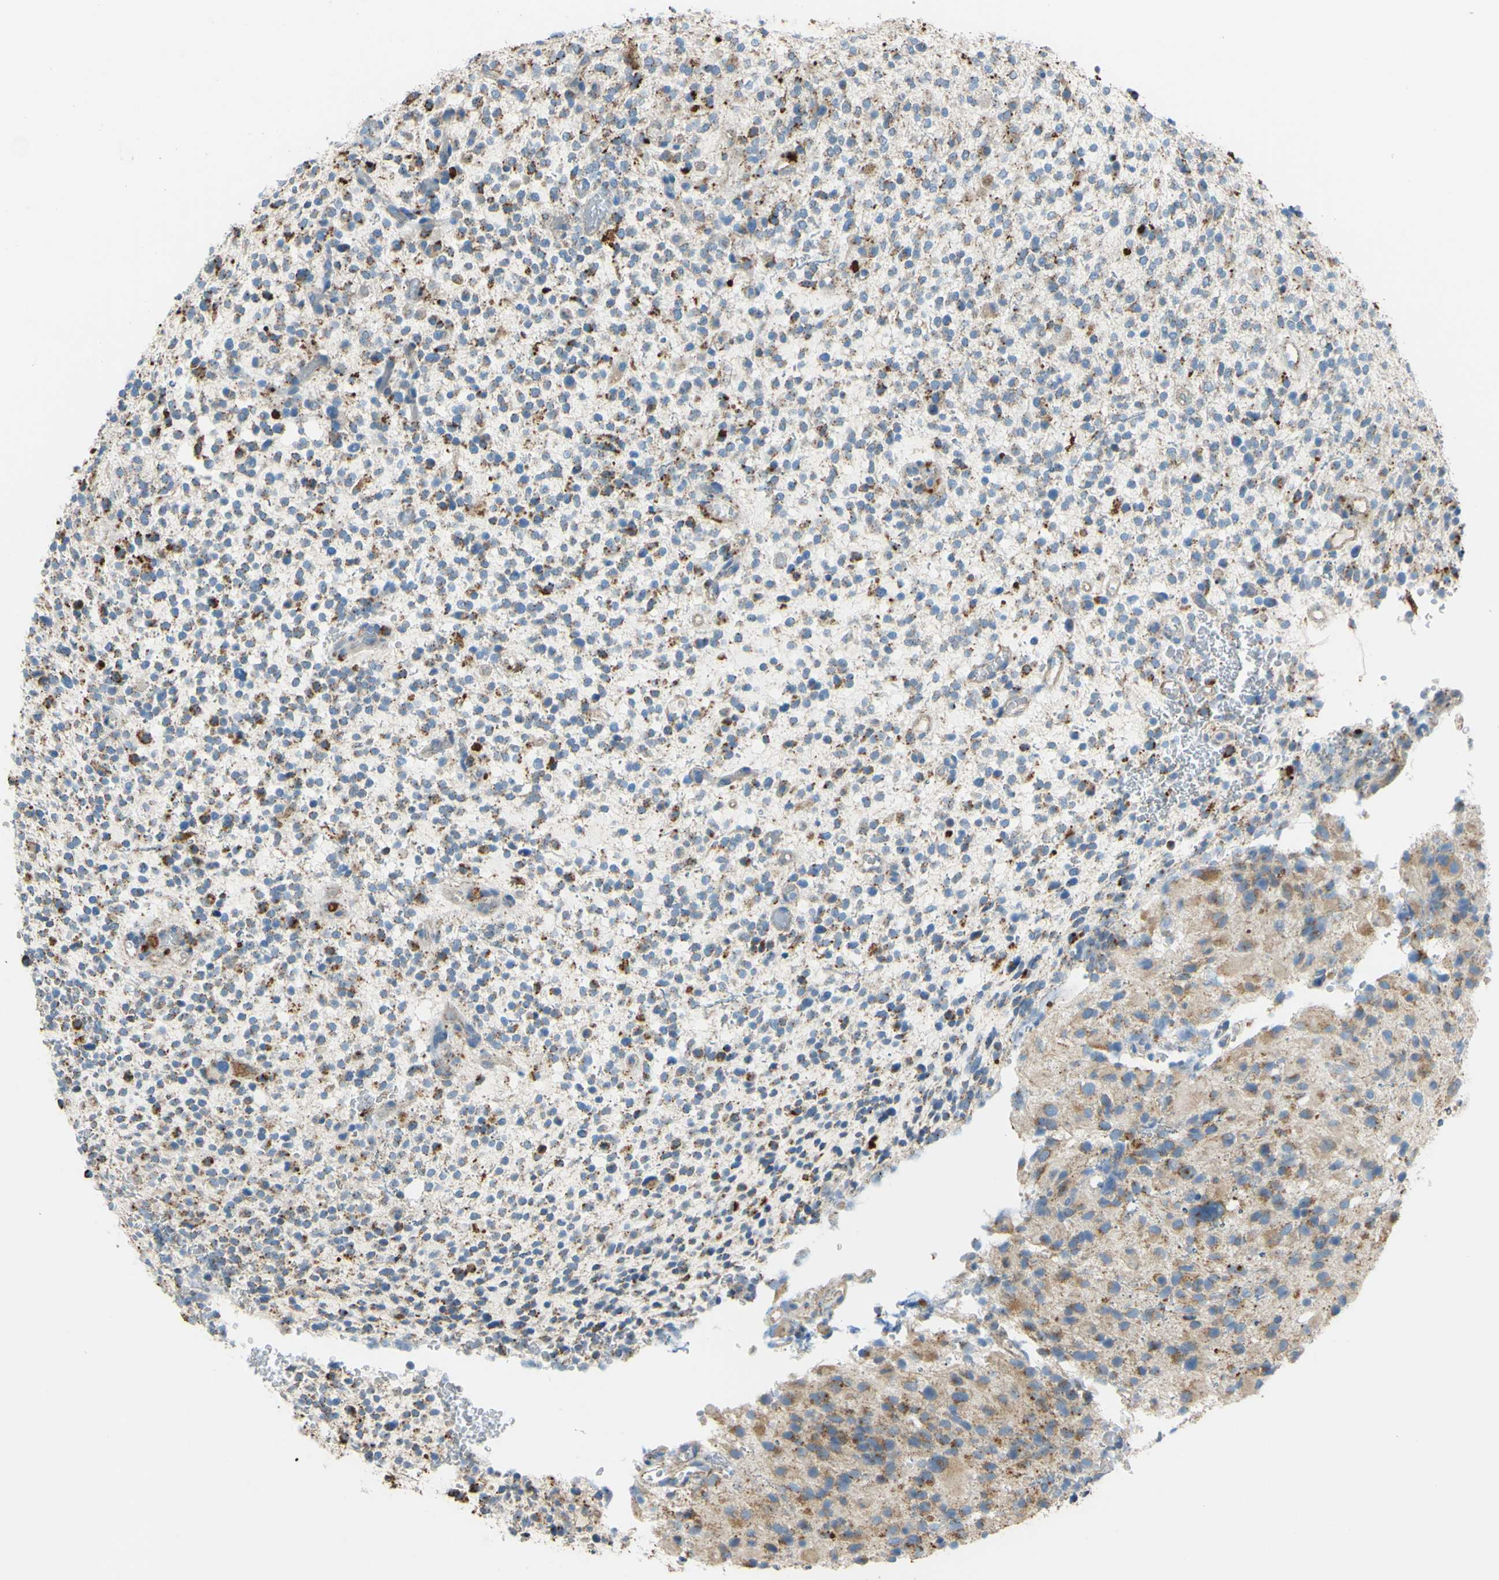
{"staining": {"intensity": "strong", "quantity": ">75%", "location": "cytoplasmic/membranous"}, "tissue": "glioma", "cell_type": "Tumor cells", "image_type": "cancer", "snomed": [{"axis": "morphology", "description": "Glioma, malignant, High grade"}, {"axis": "topography", "description": "Brain"}], "caption": "Immunohistochemical staining of human glioma demonstrates high levels of strong cytoplasmic/membranous protein positivity in about >75% of tumor cells.", "gene": "CTSD", "patient": {"sex": "male", "age": 48}}